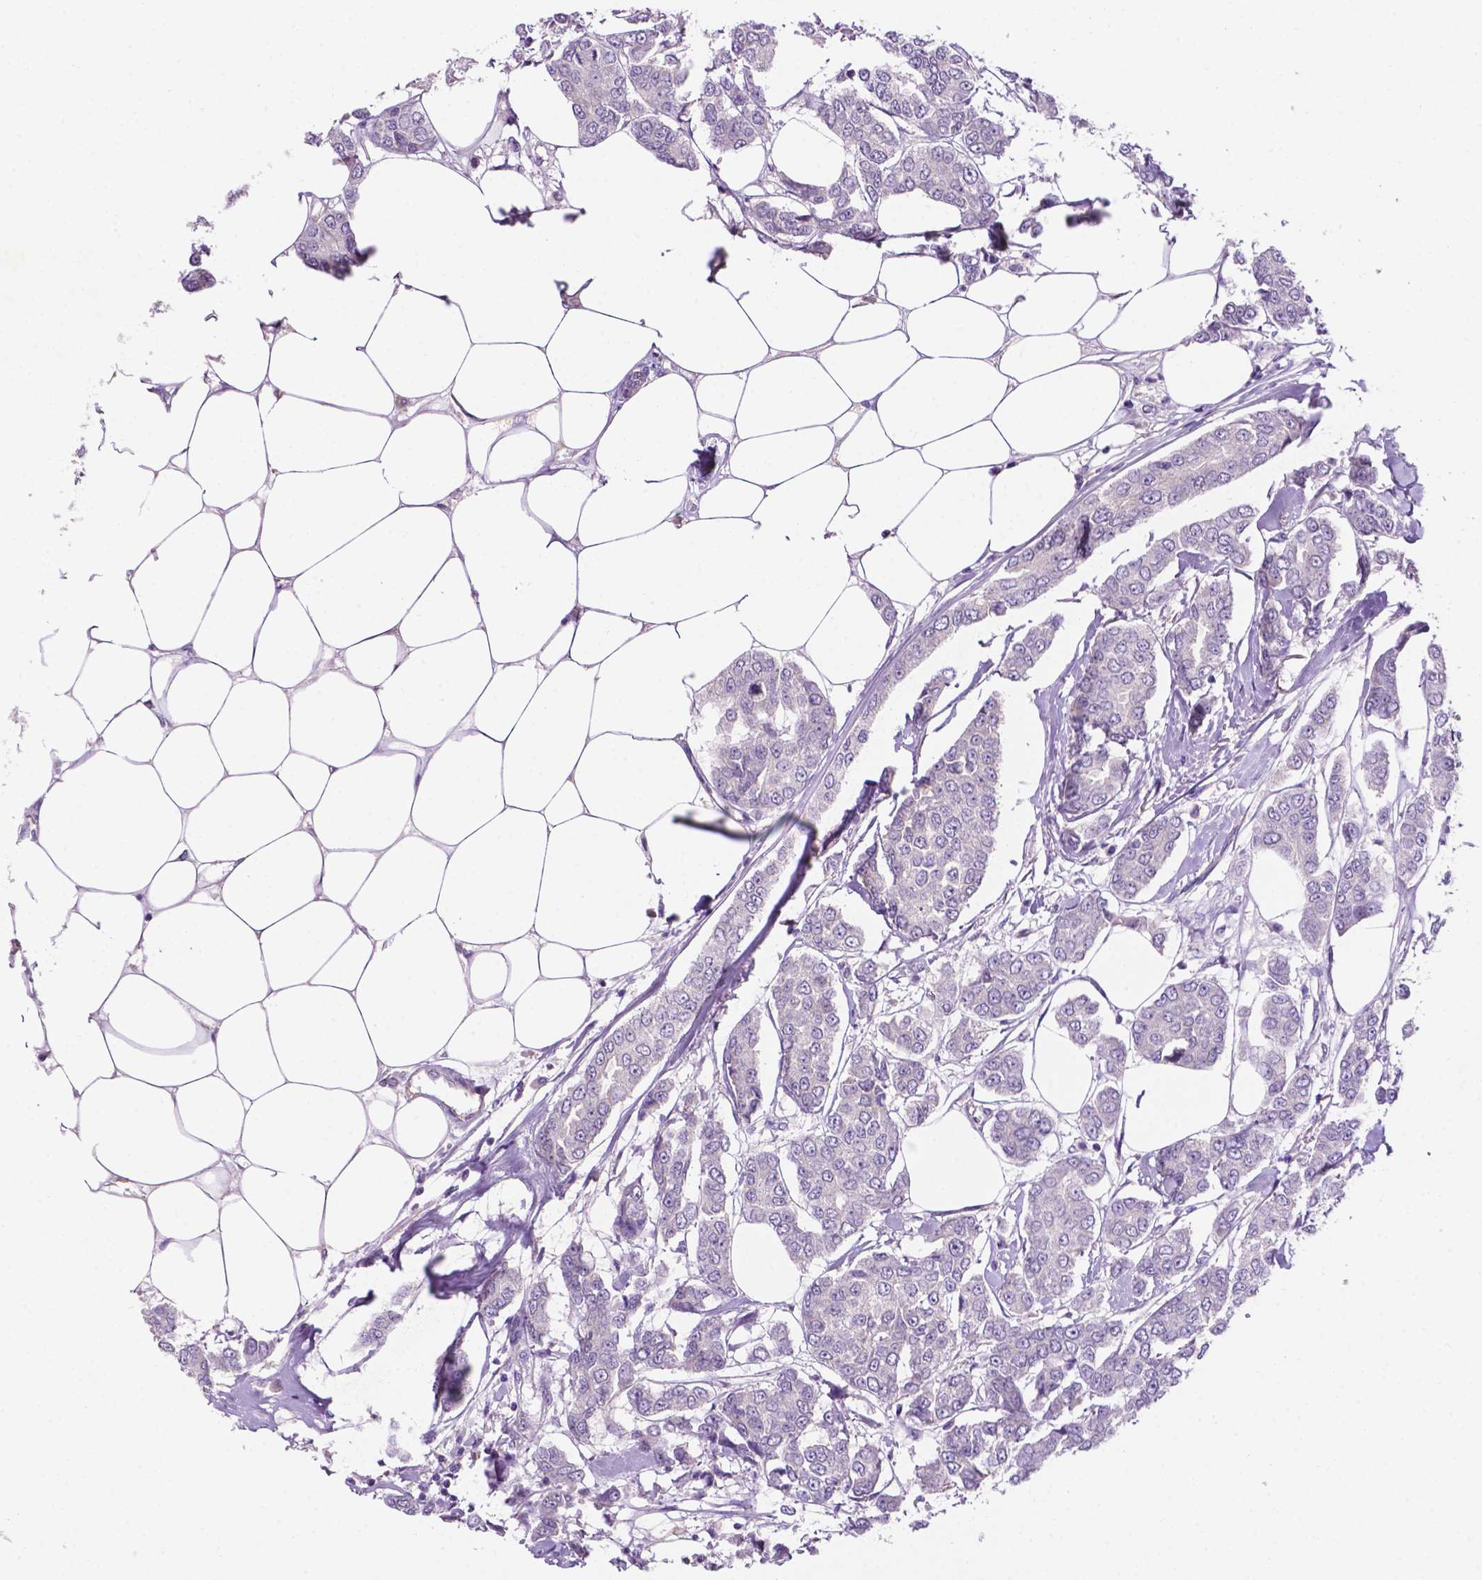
{"staining": {"intensity": "negative", "quantity": "none", "location": "none"}, "tissue": "breast cancer", "cell_type": "Tumor cells", "image_type": "cancer", "snomed": [{"axis": "morphology", "description": "Duct carcinoma"}, {"axis": "topography", "description": "Breast"}], "caption": "A high-resolution photomicrograph shows immunohistochemistry staining of breast cancer, which demonstrates no significant positivity in tumor cells.", "gene": "ARL5C", "patient": {"sex": "female", "age": 94}}